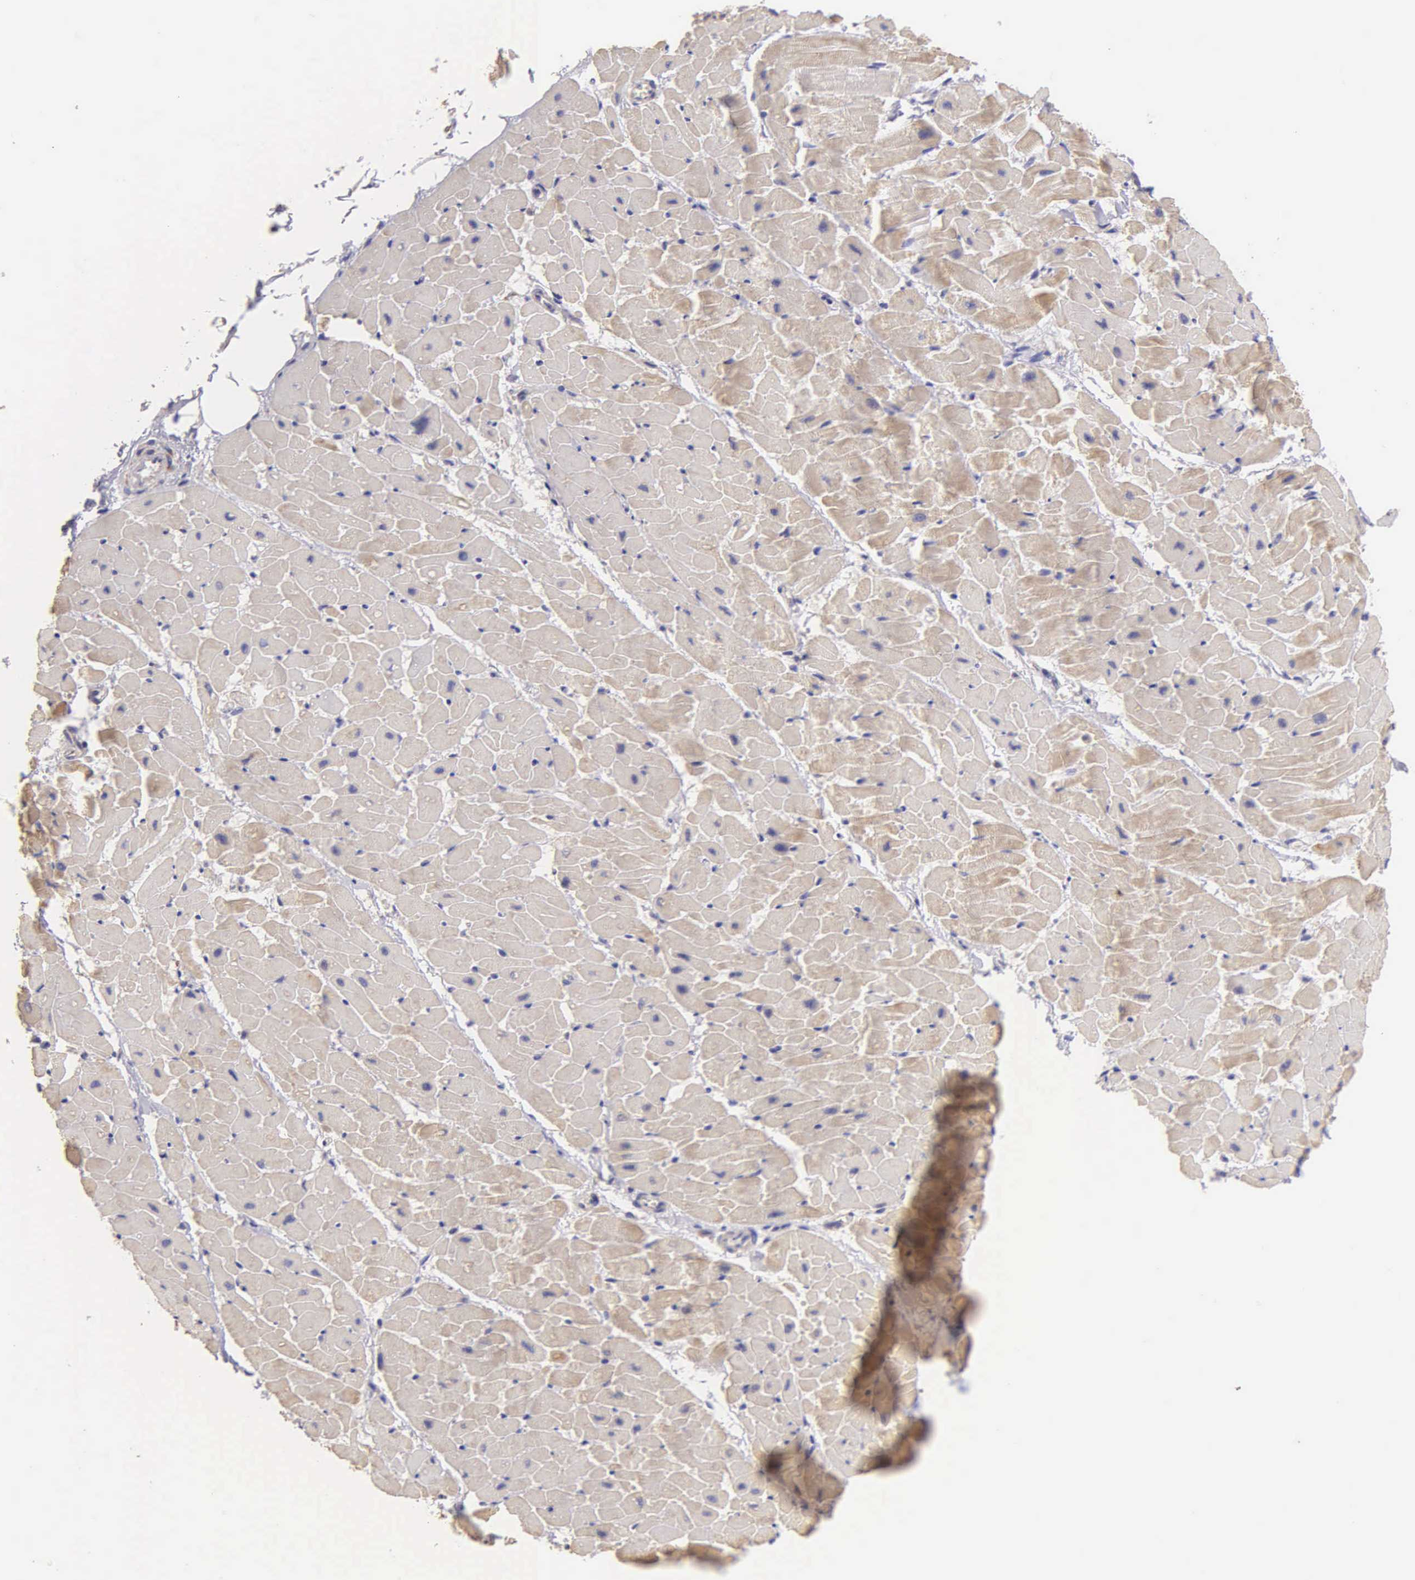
{"staining": {"intensity": "weak", "quantity": "25%-75%", "location": "cytoplasmic/membranous"}, "tissue": "heart muscle", "cell_type": "Cardiomyocytes", "image_type": "normal", "snomed": [{"axis": "morphology", "description": "Normal tissue, NOS"}, {"axis": "topography", "description": "Heart"}], "caption": "IHC of unremarkable human heart muscle exhibits low levels of weak cytoplasmic/membranous positivity in about 25%-75% of cardiomyocytes. The protein of interest is stained brown, and the nuclei are stained in blue (DAB IHC with brightfield microscopy, high magnification).", "gene": "ESR1", "patient": {"sex": "female", "age": 19}}